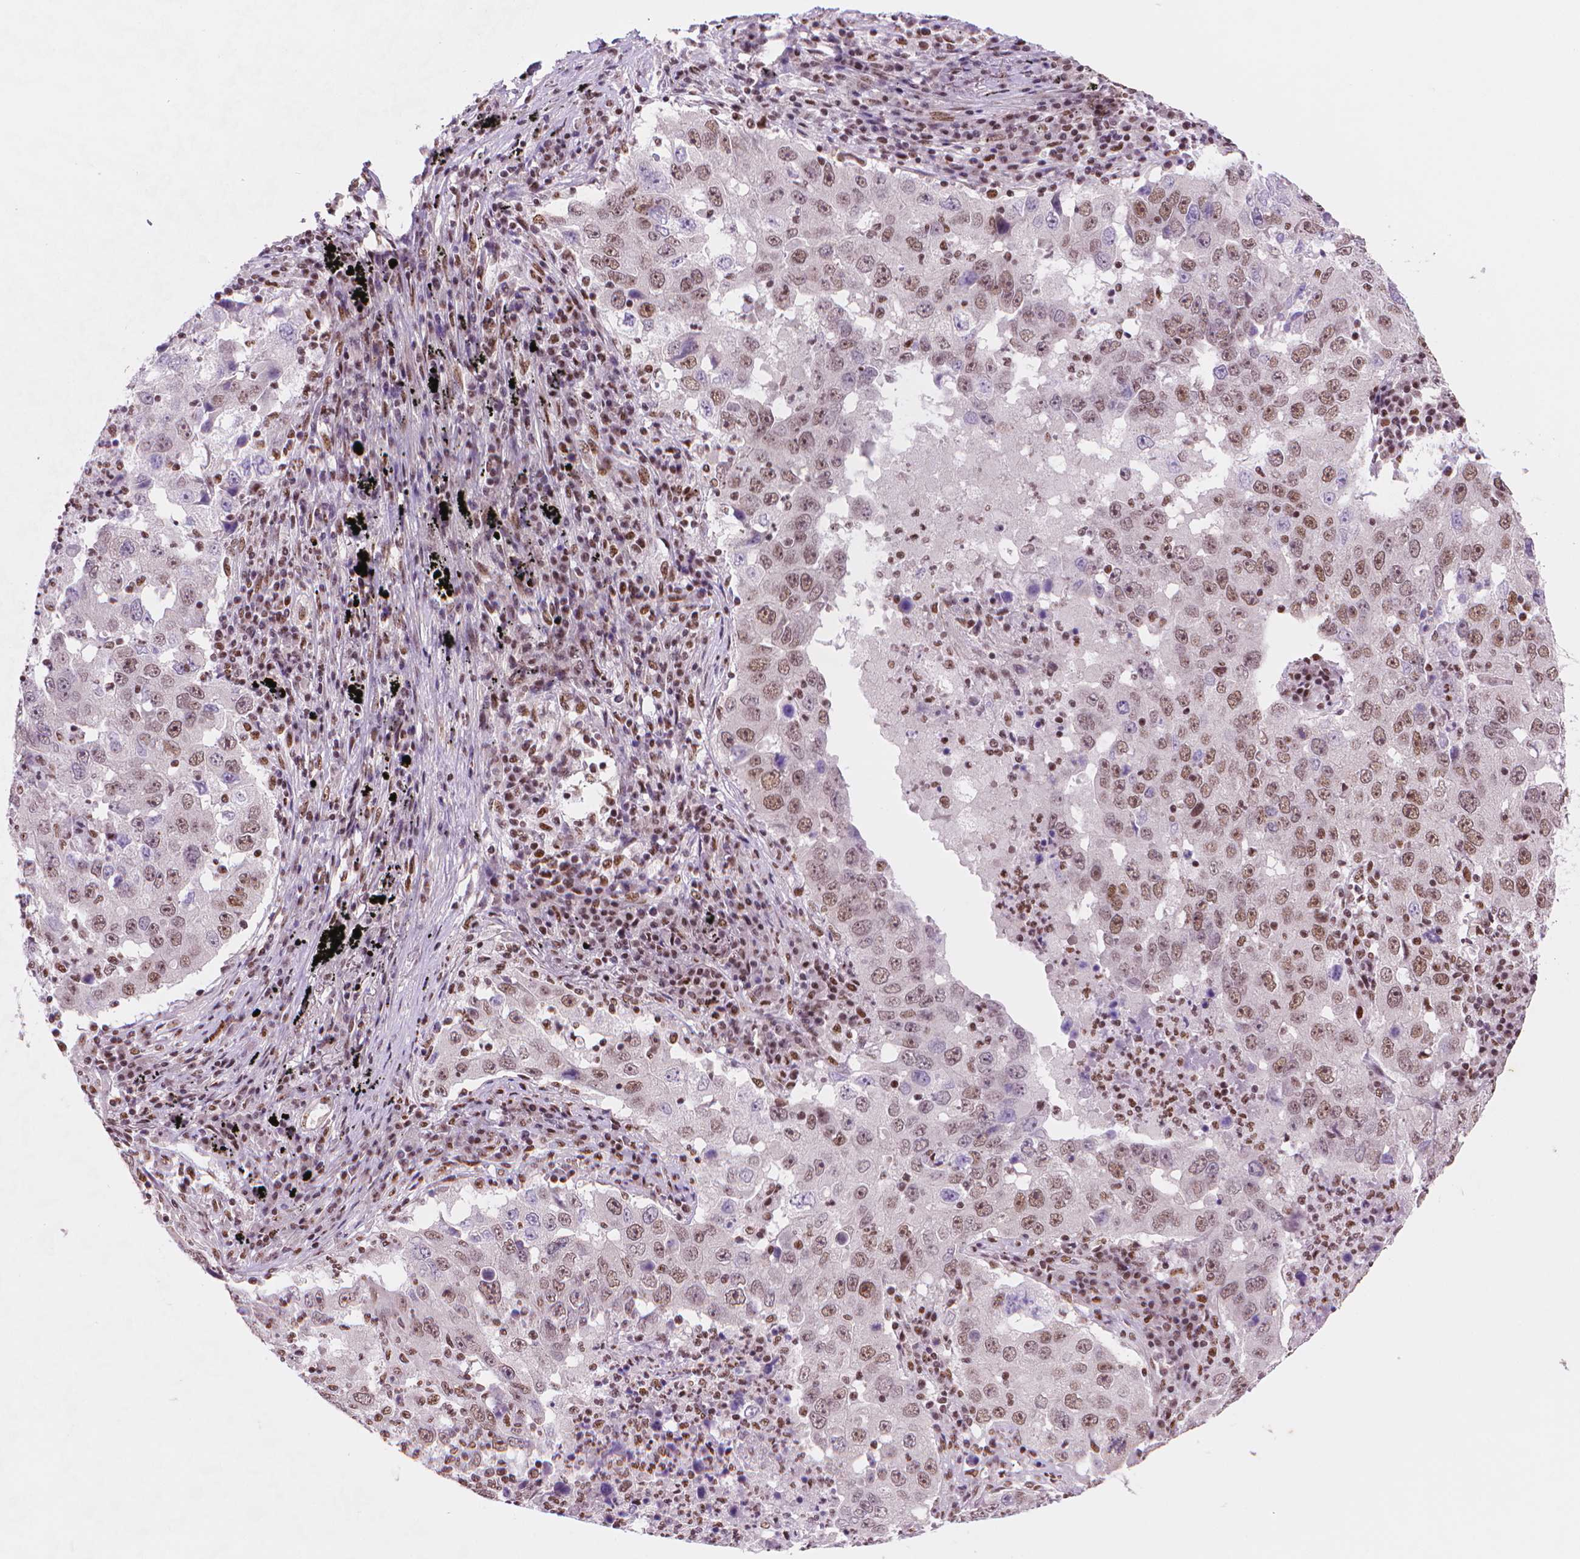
{"staining": {"intensity": "moderate", "quantity": ">75%", "location": "nuclear"}, "tissue": "lung cancer", "cell_type": "Tumor cells", "image_type": "cancer", "snomed": [{"axis": "morphology", "description": "Adenocarcinoma, NOS"}, {"axis": "topography", "description": "Lung"}], "caption": "DAB (3,3'-diaminobenzidine) immunohistochemical staining of lung adenocarcinoma reveals moderate nuclear protein positivity in about >75% of tumor cells. Ihc stains the protein of interest in brown and the nuclei are stained blue.", "gene": "UBN1", "patient": {"sex": "male", "age": 73}}